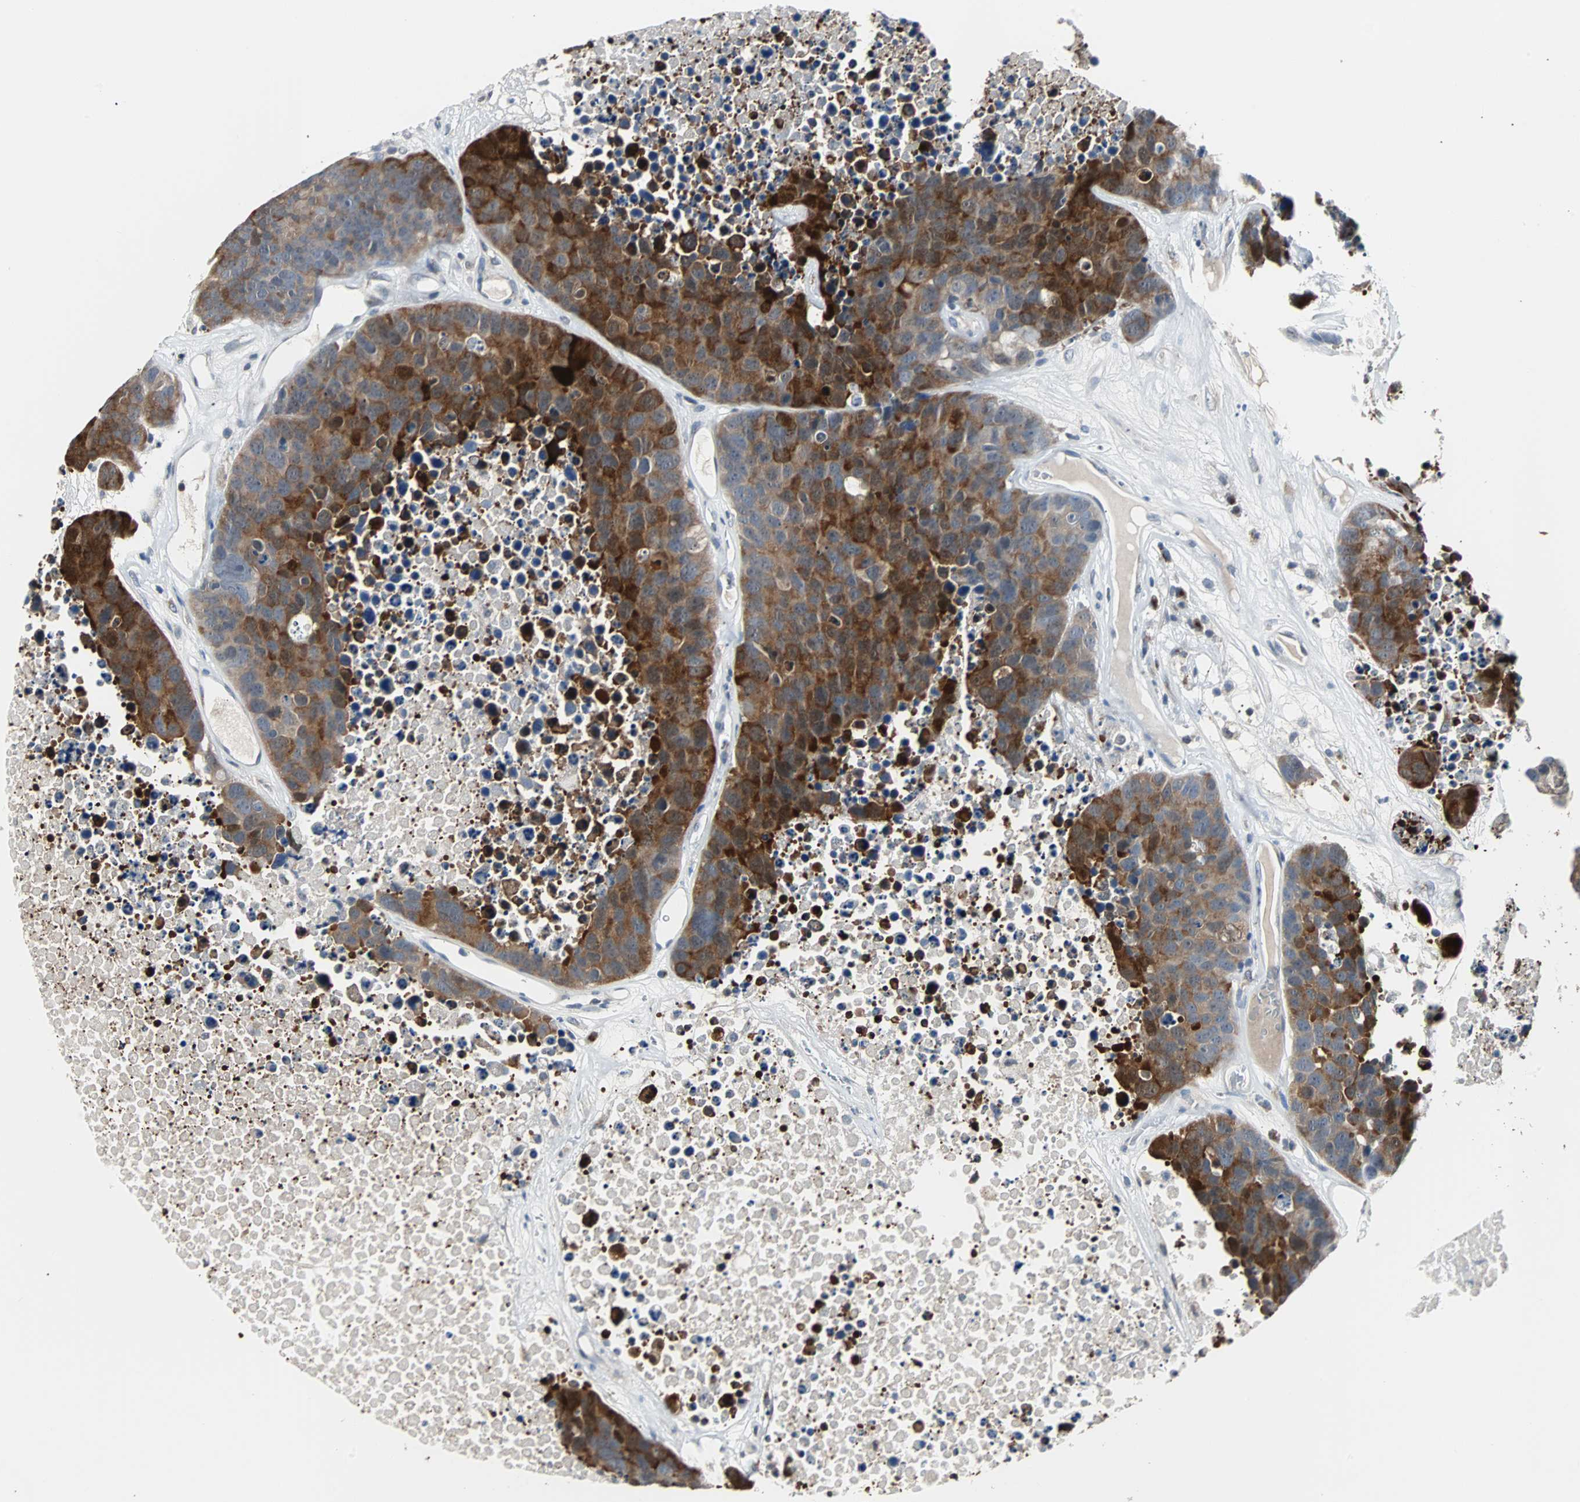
{"staining": {"intensity": "strong", "quantity": "25%-75%", "location": "cytoplasmic/membranous"}, "tissue": "carcinoid", "cell_type": "Tumor cells", "image_type": "cancer", "snomed": [{"axis": "morphology", "description": "Carcinoid, malignant, NOS"}, {"axis": "topography", "description": "Lung"}], "caption": "A high amount of strong cytoplasmic/membranous staining is identified in about 25%-75% of tumor cells in malignant carcinoid tissue. Immunohistochemistry (ihc) stains the protein in brown and the nuclei are stained blue.", "gene": "SOX30", "patient": {"sex": "male", "age": 60}}